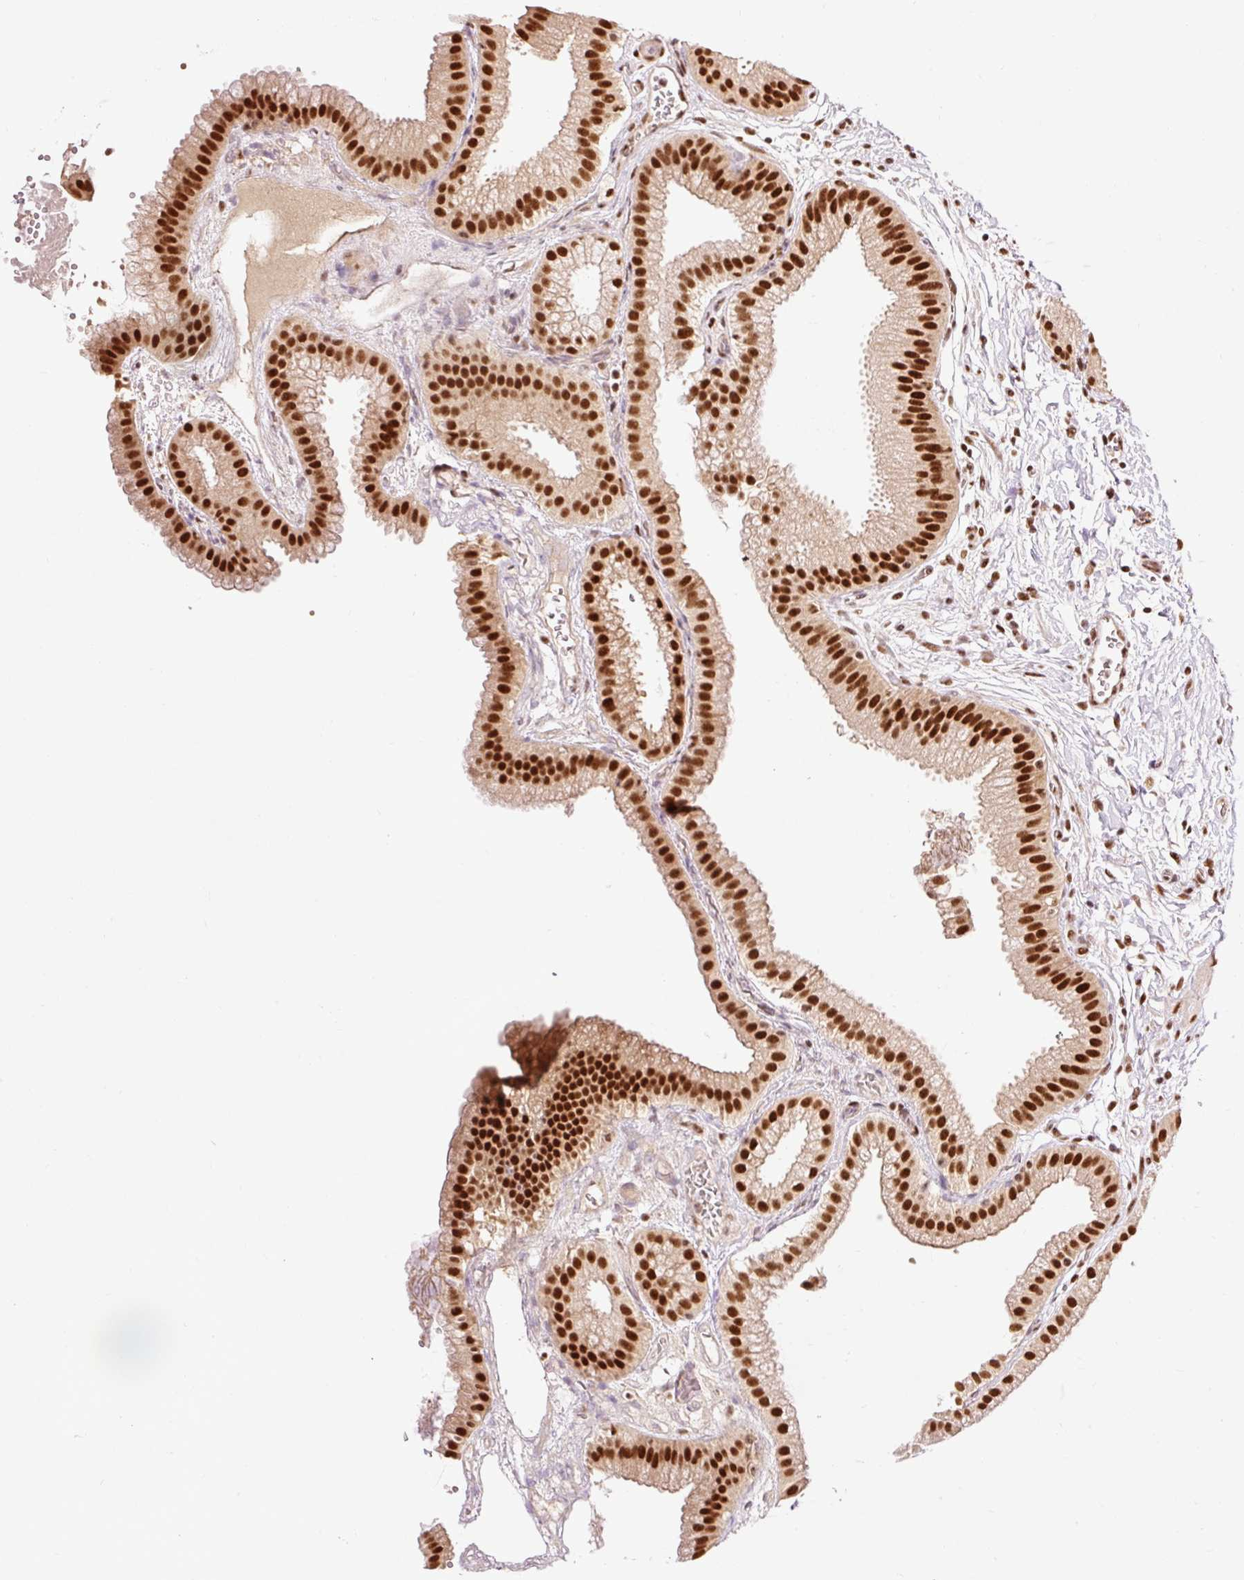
{"staining": {"intensity": "strong", "quantity": ">75%", "location": "nuclear"}, "tissue": "gallbladder", "cell_type": "Glandular cells", "image_type": "normal", "snomed": [{"axis": "morphology", "description": "Normal tissue, NOS"}, {"axis": "topography", "description": "Gallbladder"}], "caption": "DAB (3,3'-diaminobenzidine) immunohistochemical staining of normal gallbladder reveals strong nuclear protein expression in approximately >75% of glandular cells.", "gene": "ZBTB44", "patient": {"sex": "female", "age": 63}}